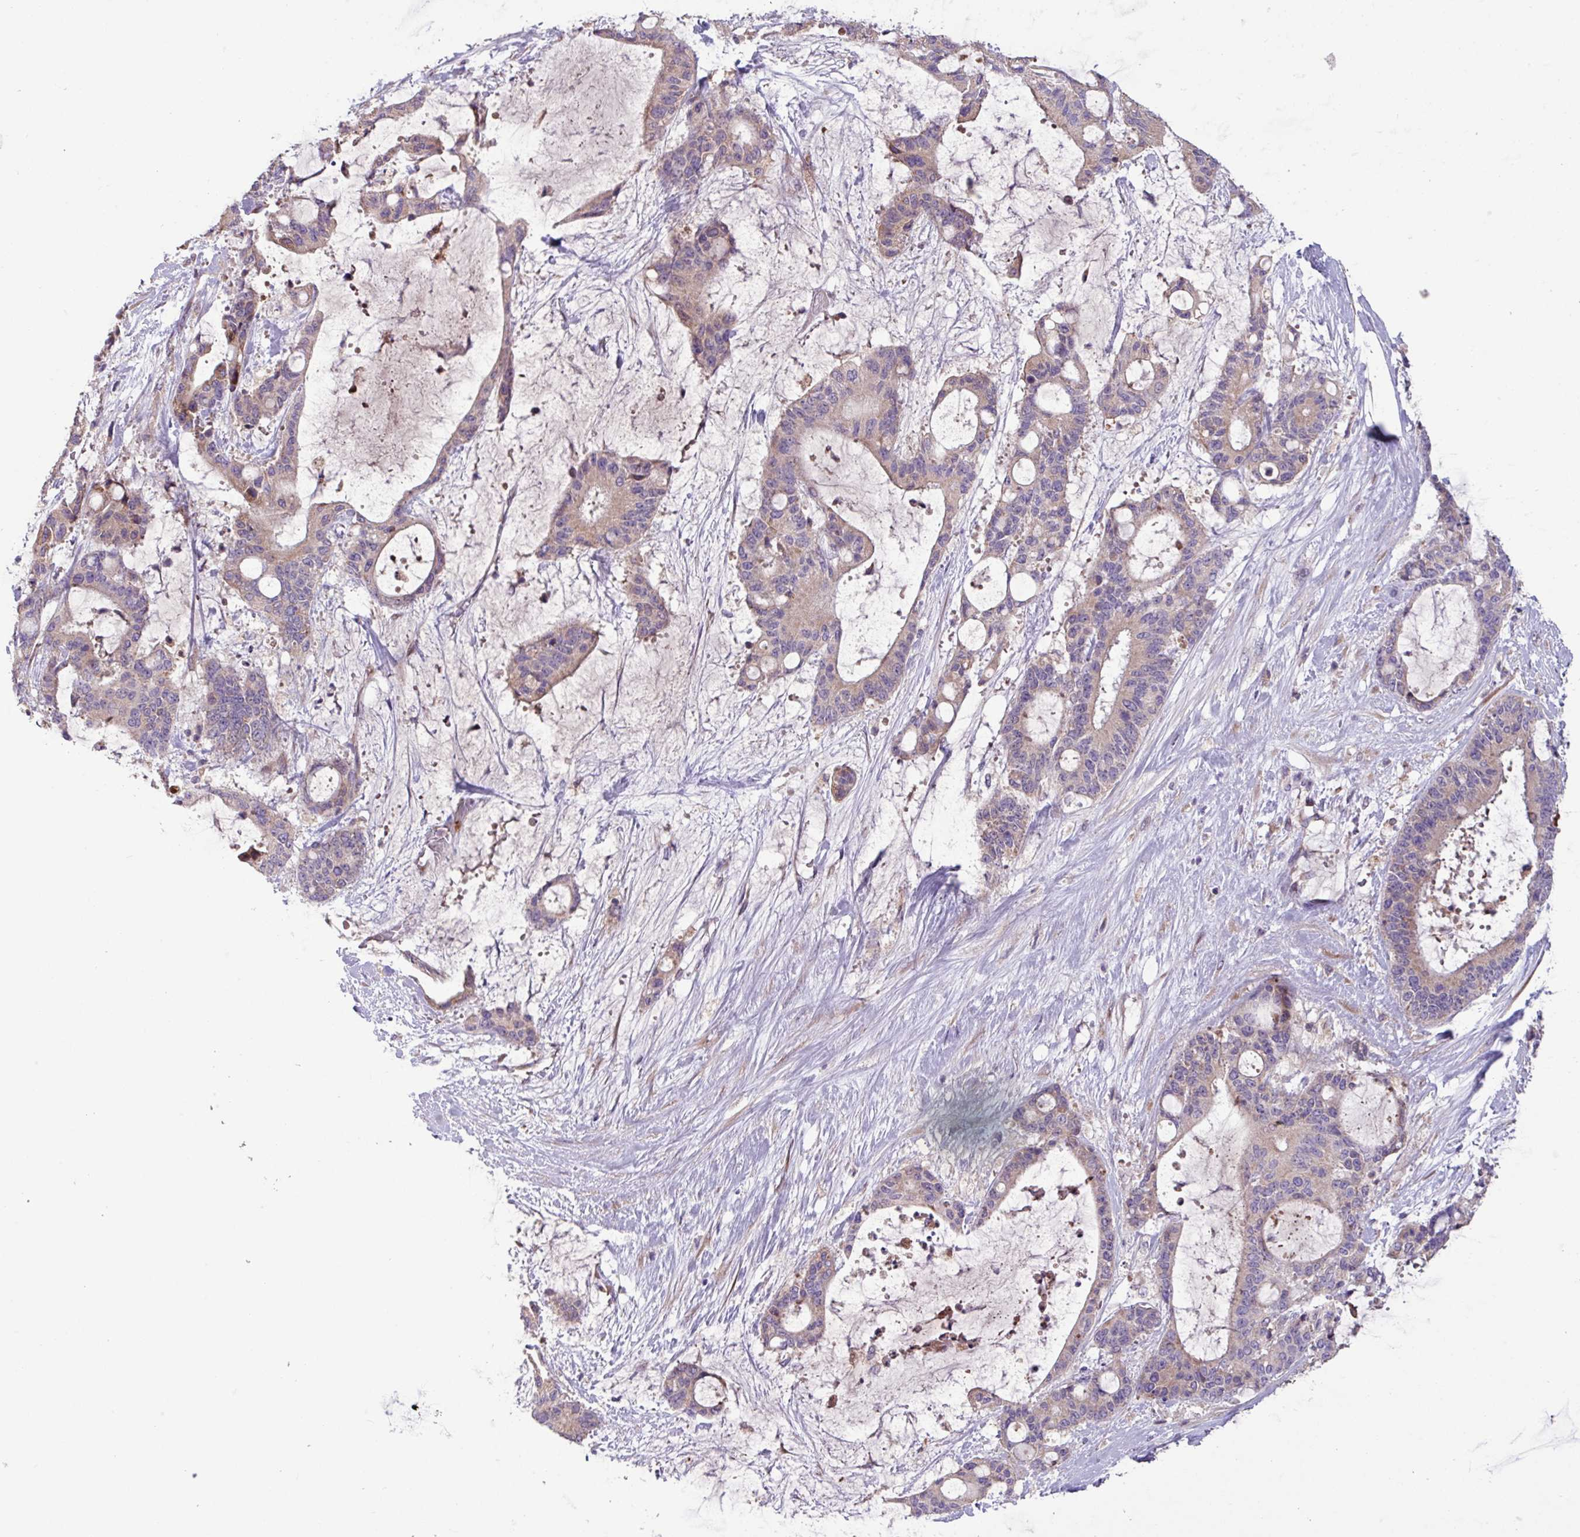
{"staining": {"intensity": "negative", "quantity": "none", "location": "none"}, "tissue": "liver cancer", "cell_type": "Tumor cells", "image_type": "cancer", "snomed": [{"axis": "morphology", "description": "Normal tissue, NOS"}, {"axis": "morphology", "description": "Cholangiocarcinoma"}, {"axis": "topography", "description": "Liver"}, {"axis": "topography", "description": "Peripheral nerve tissue"}], "caption": "Immunohistochemistry (IHC) histopathology image of liver cancer (cholangiocarcinoma) stained for a protein (brown), which reveals no staining in tumor cells.", "gene": "PTPRQ", "patient": {"sex": "female", "age": 73}}